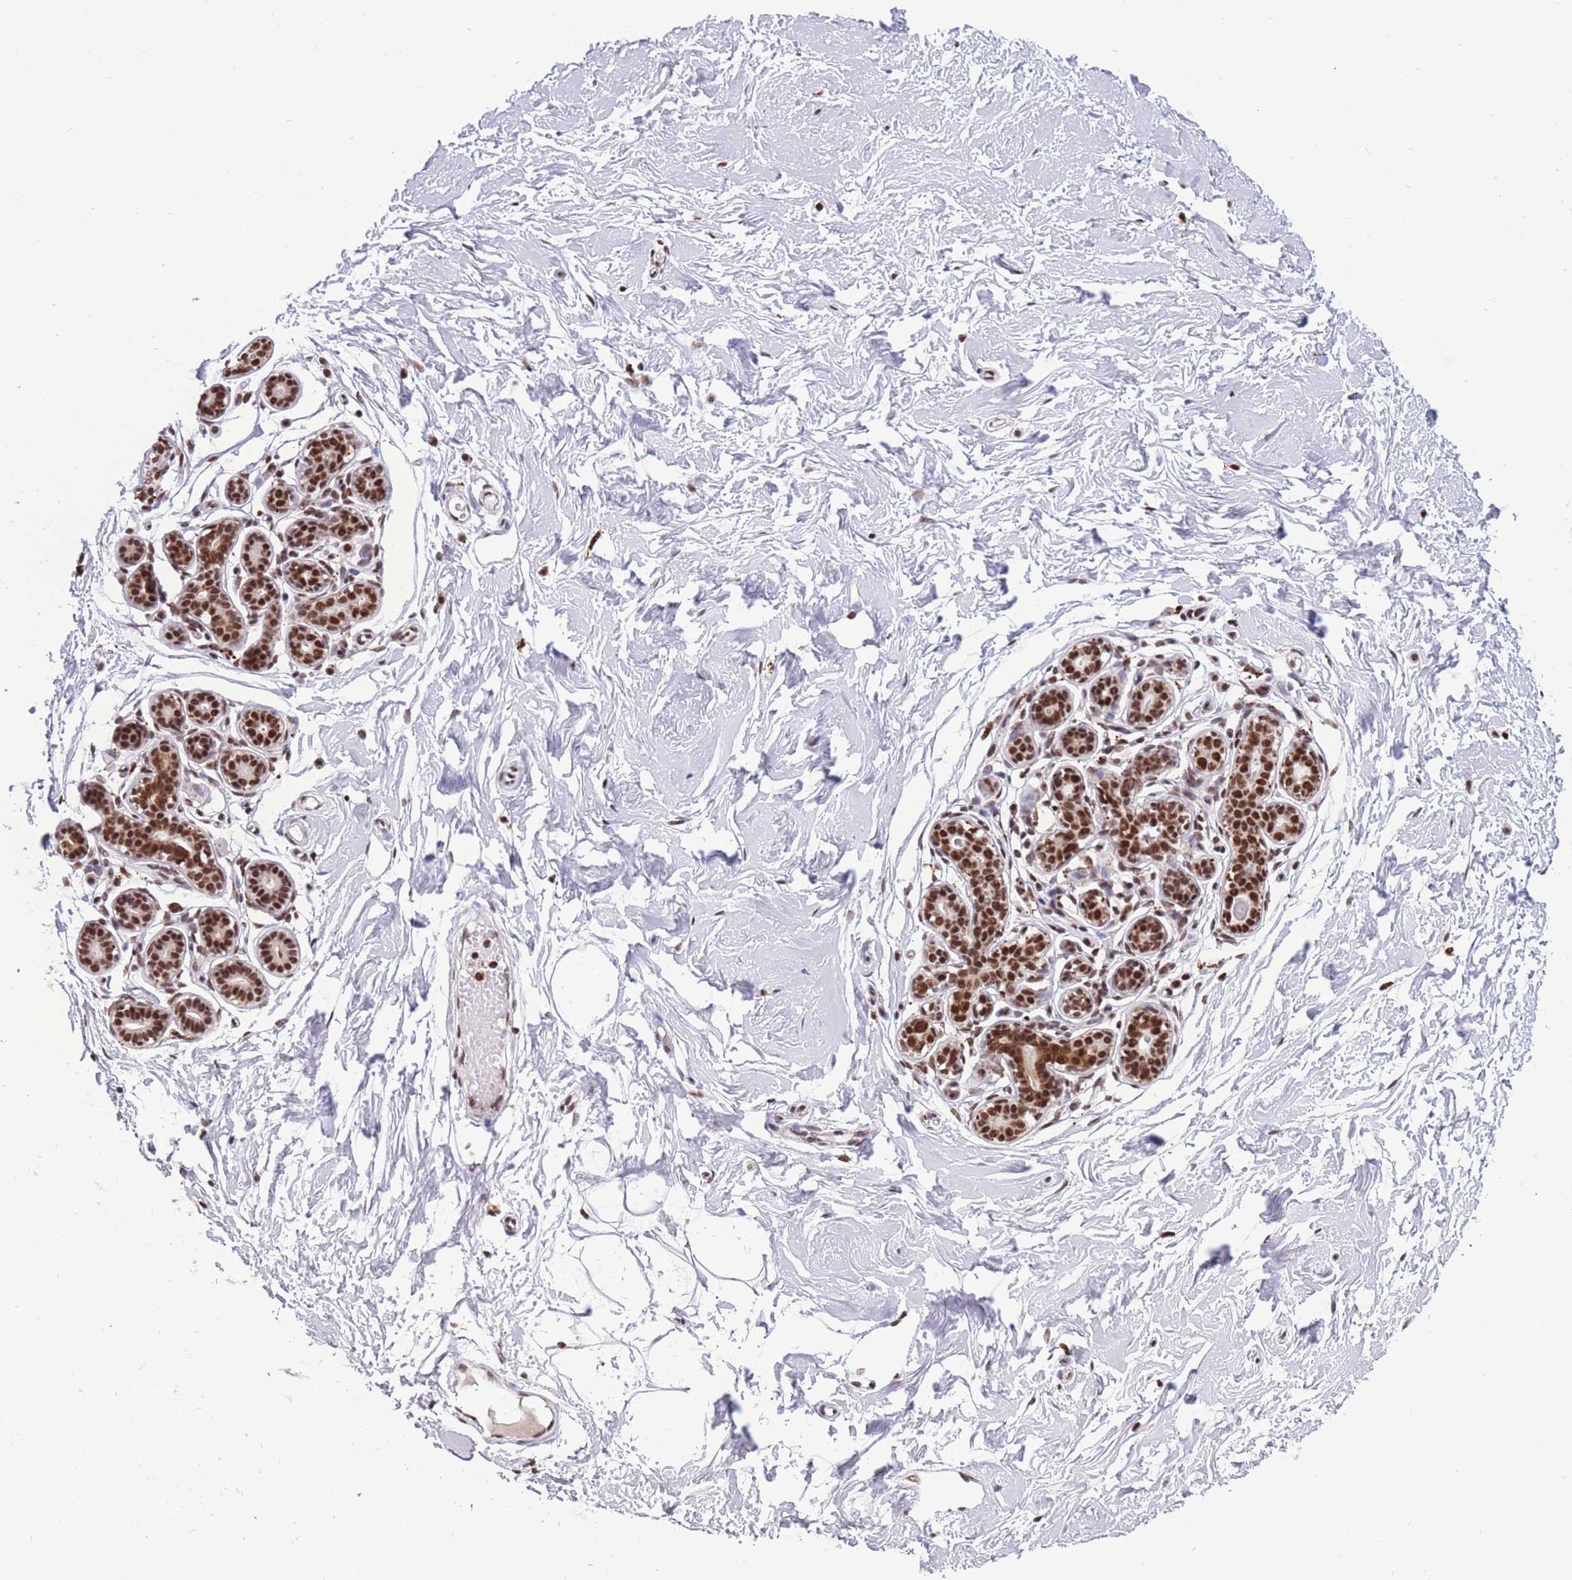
{"staining": {"intensity": "moderate", "quantity": ">75%", "location": "nuclear"}, "tissue": "breast", "cell_type": "Adipocytes", "image_type": "normal", "snomed": [{"axis": "morphology", "description": "Normal tissue, NOS"}, {"axis": "morphology", "description": "Adenoma, NOS"}, {"axis": "topography", "description": "Breast"}], "caption": "This micrograph shows immunohistochemistry (IHC) staining of benign breast, with medium moderate nuclear positivity in approximately >75% of adipocytes.", "gene": "PRPF19", "patient": {"sex": "female", "age": 23}}